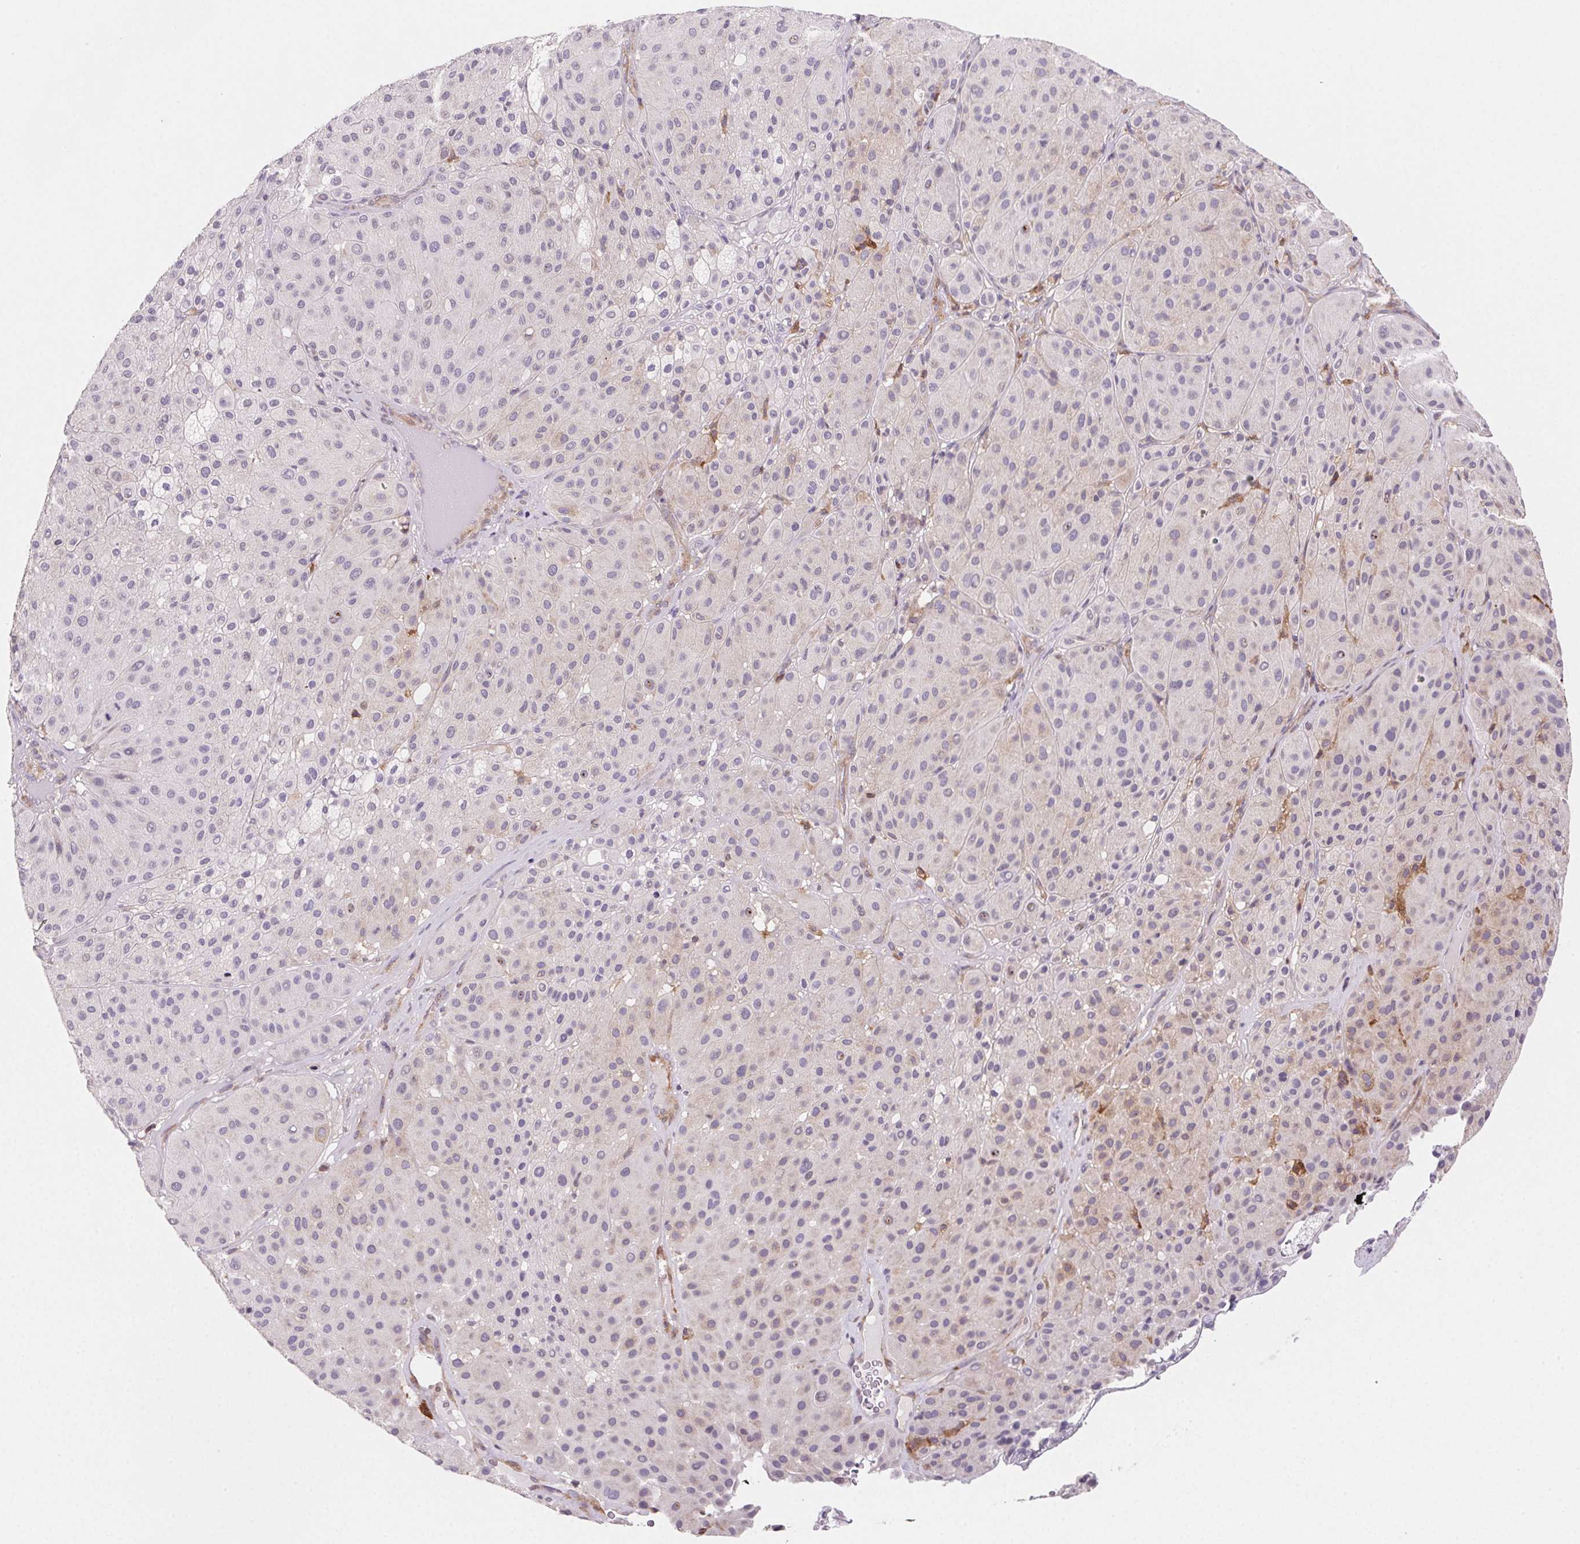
{"staining": {"intensity": "negative", "quantity": "none", "location": "none"}, "tissue": "melanoma", "cell_type": "Tumor cells", "image_type": "cancer", "snomed": [{"axis": "morphology", "description": "Malignant melanoma, Metastatic site"}, {"axis": "topography", "description": "Smooth muscle"}], "caption": "The histopathology image exhibits no staining of tumor cells in malignant melanoma (metastatic site).", "gene": "GBP1", "patient": {"sex": "male", "age": 41}}